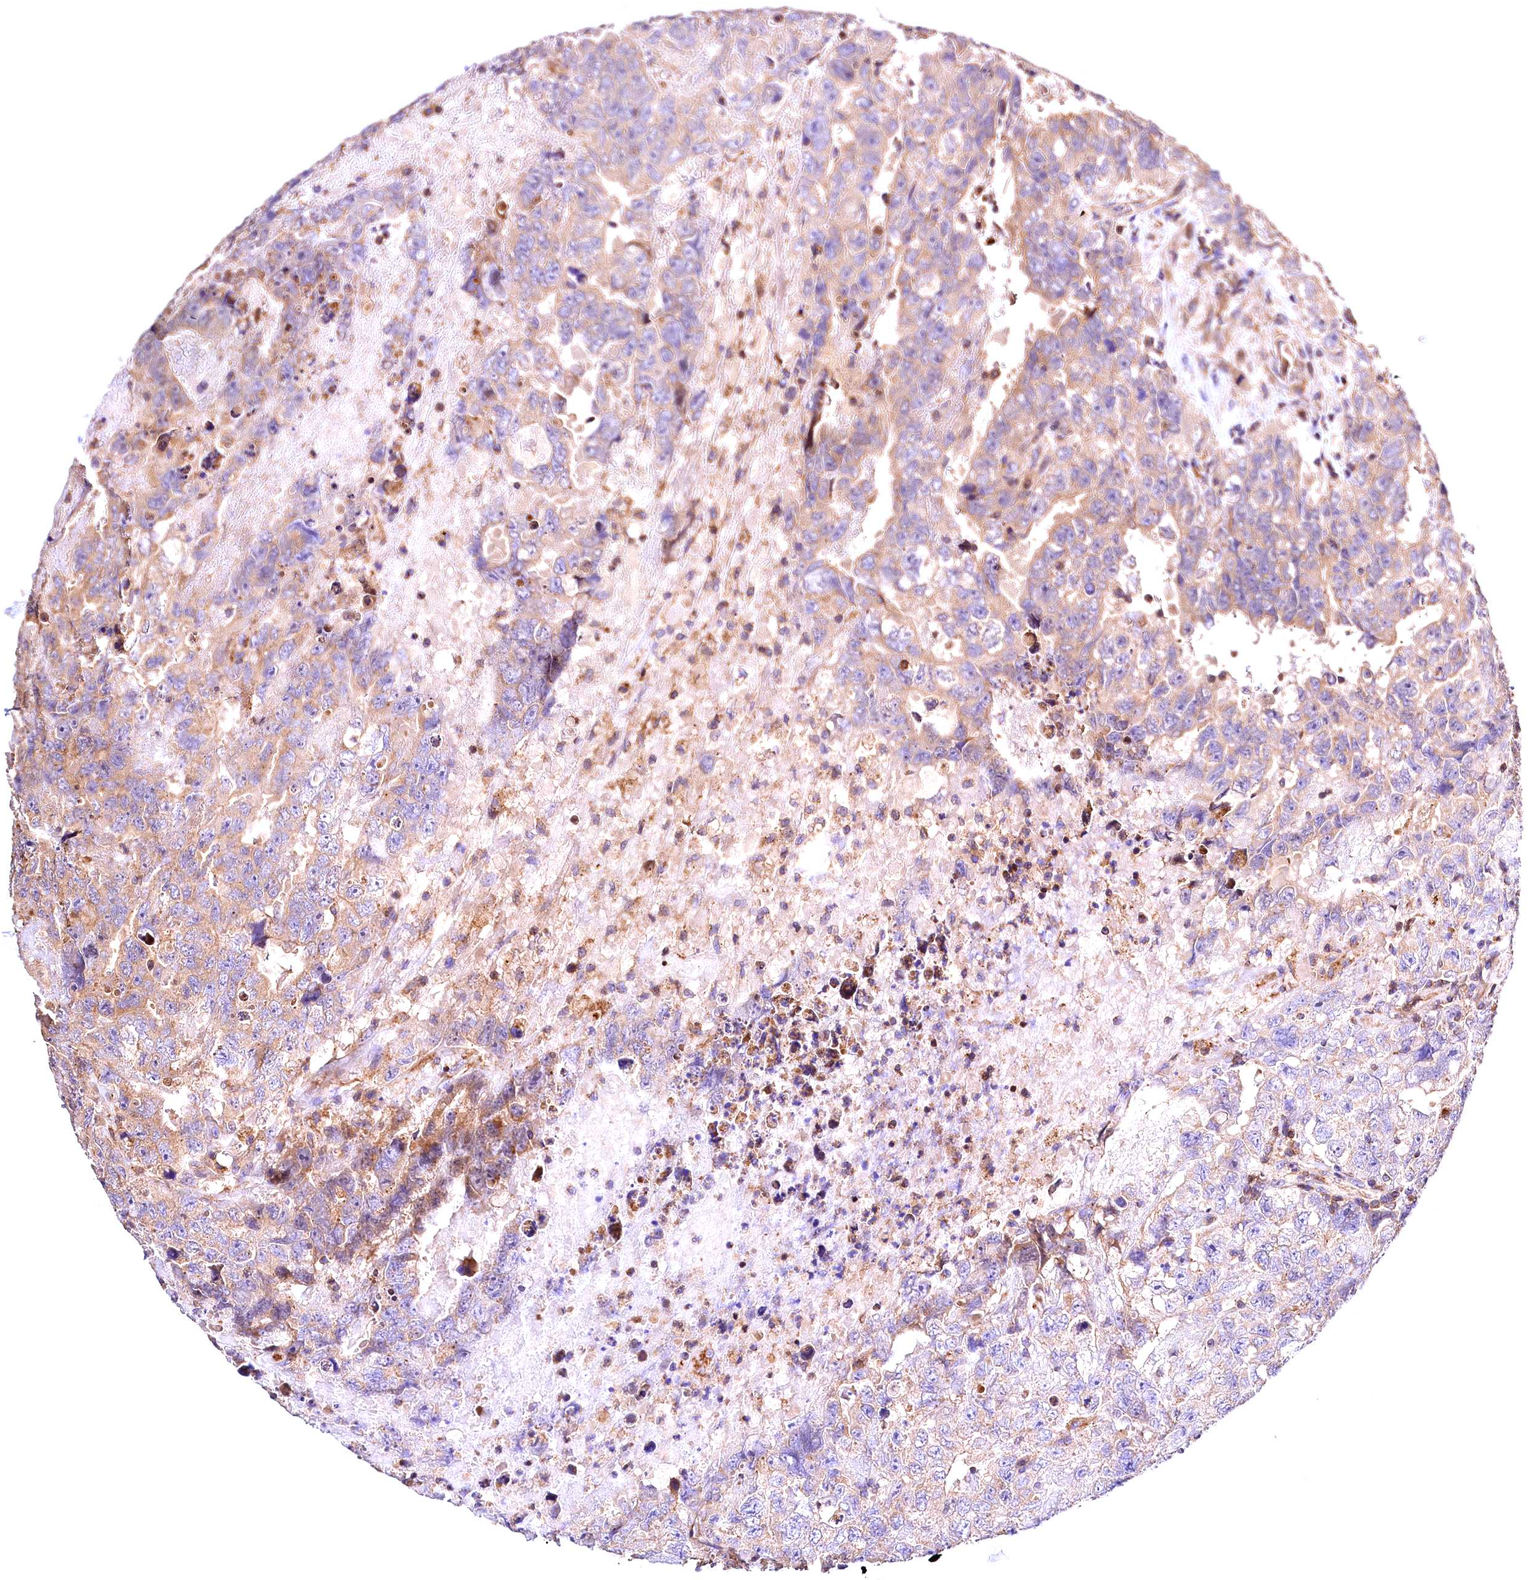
{"staining": {"intensity": "weak", "quantity": "25%-75%", "location": "cytoplasmic/membranous"}, "tissue": "testis cancer", "cell_type": "Tumor cells", "image_type": "cancer", "snomed": [{"axis": "morphology", "description": "Carcinoma, Embryonal, NOS"}, {"axis": "topography", "description": "Testis"}], "caption": "Immunohistochemical staining of human embryonal carcinoma (testis) displays low levels of weak cytoplasmic/membranous protein positivity in about 25%-75% of tumor cells. (IHC, brightfield microscopy, high magnification).", "gene": "KPTN", "patient": {"sex": "male", "age": 45}}